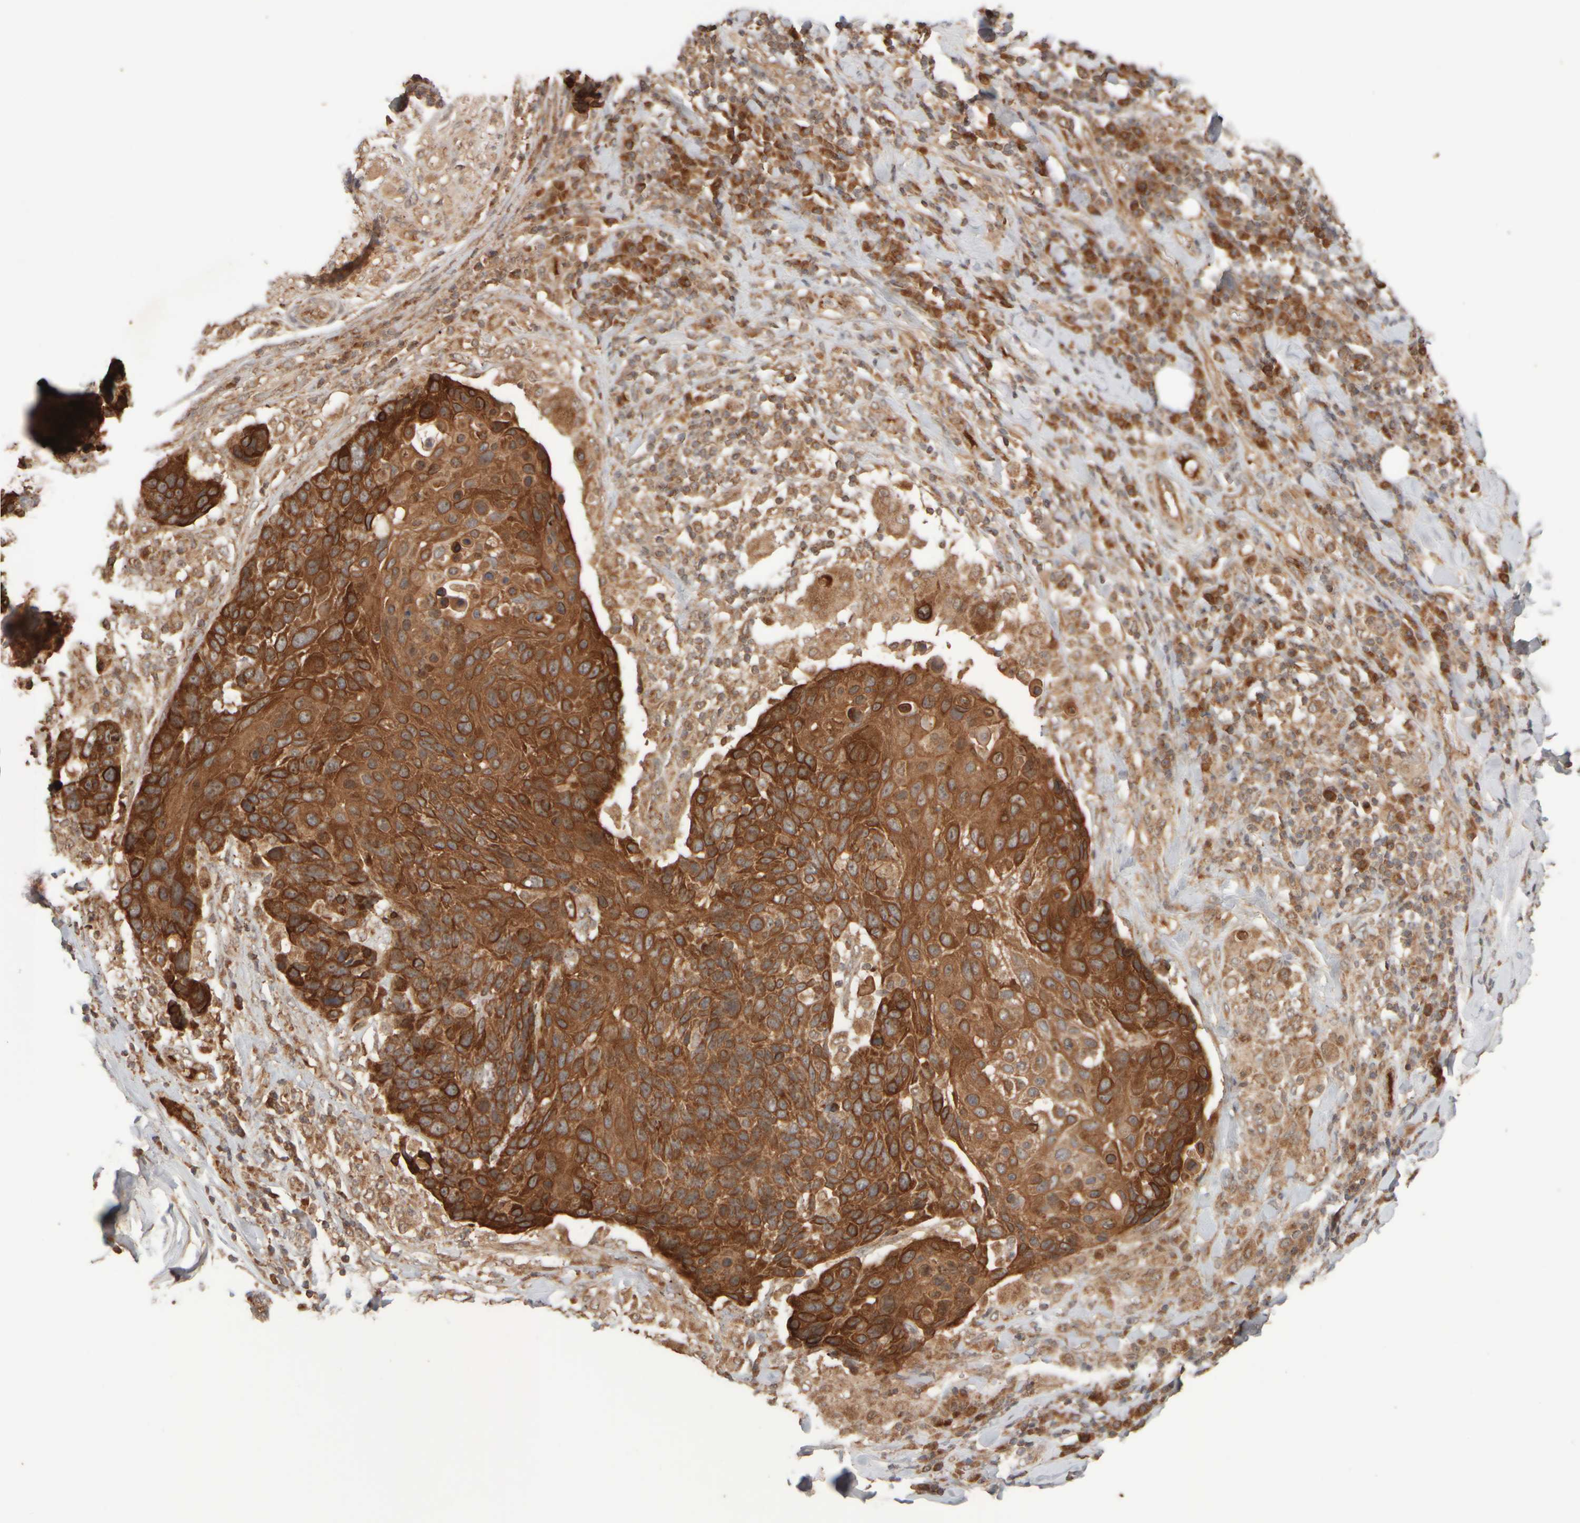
{"staining": {"intensity": "strong", "quantity": ">75%", "location": "cytoplasmic/membranous"}, "tissue": "lung cancer", "cell_type": "Tumor cells", "image_type": "cancer", "snomed": [{"axis": "morphology", "description": "Squamous cell carcinoma, NOS"}, {"axis": "topography", "description": "Lung"}], "caption": "The immunohistochemical stain highlights strong cytoplasmic/membranous staining in tumor cells of lung cancer (squamous cell carcinoma) tissue. Using DAB (3,3'-diaminobenzidine) (brown) and hematoxylin (blue) stains, captured at high magnification using brightfield microscopy.", "gene": "EIF2B3", "patient": {"sex": "male", "age": 66}}